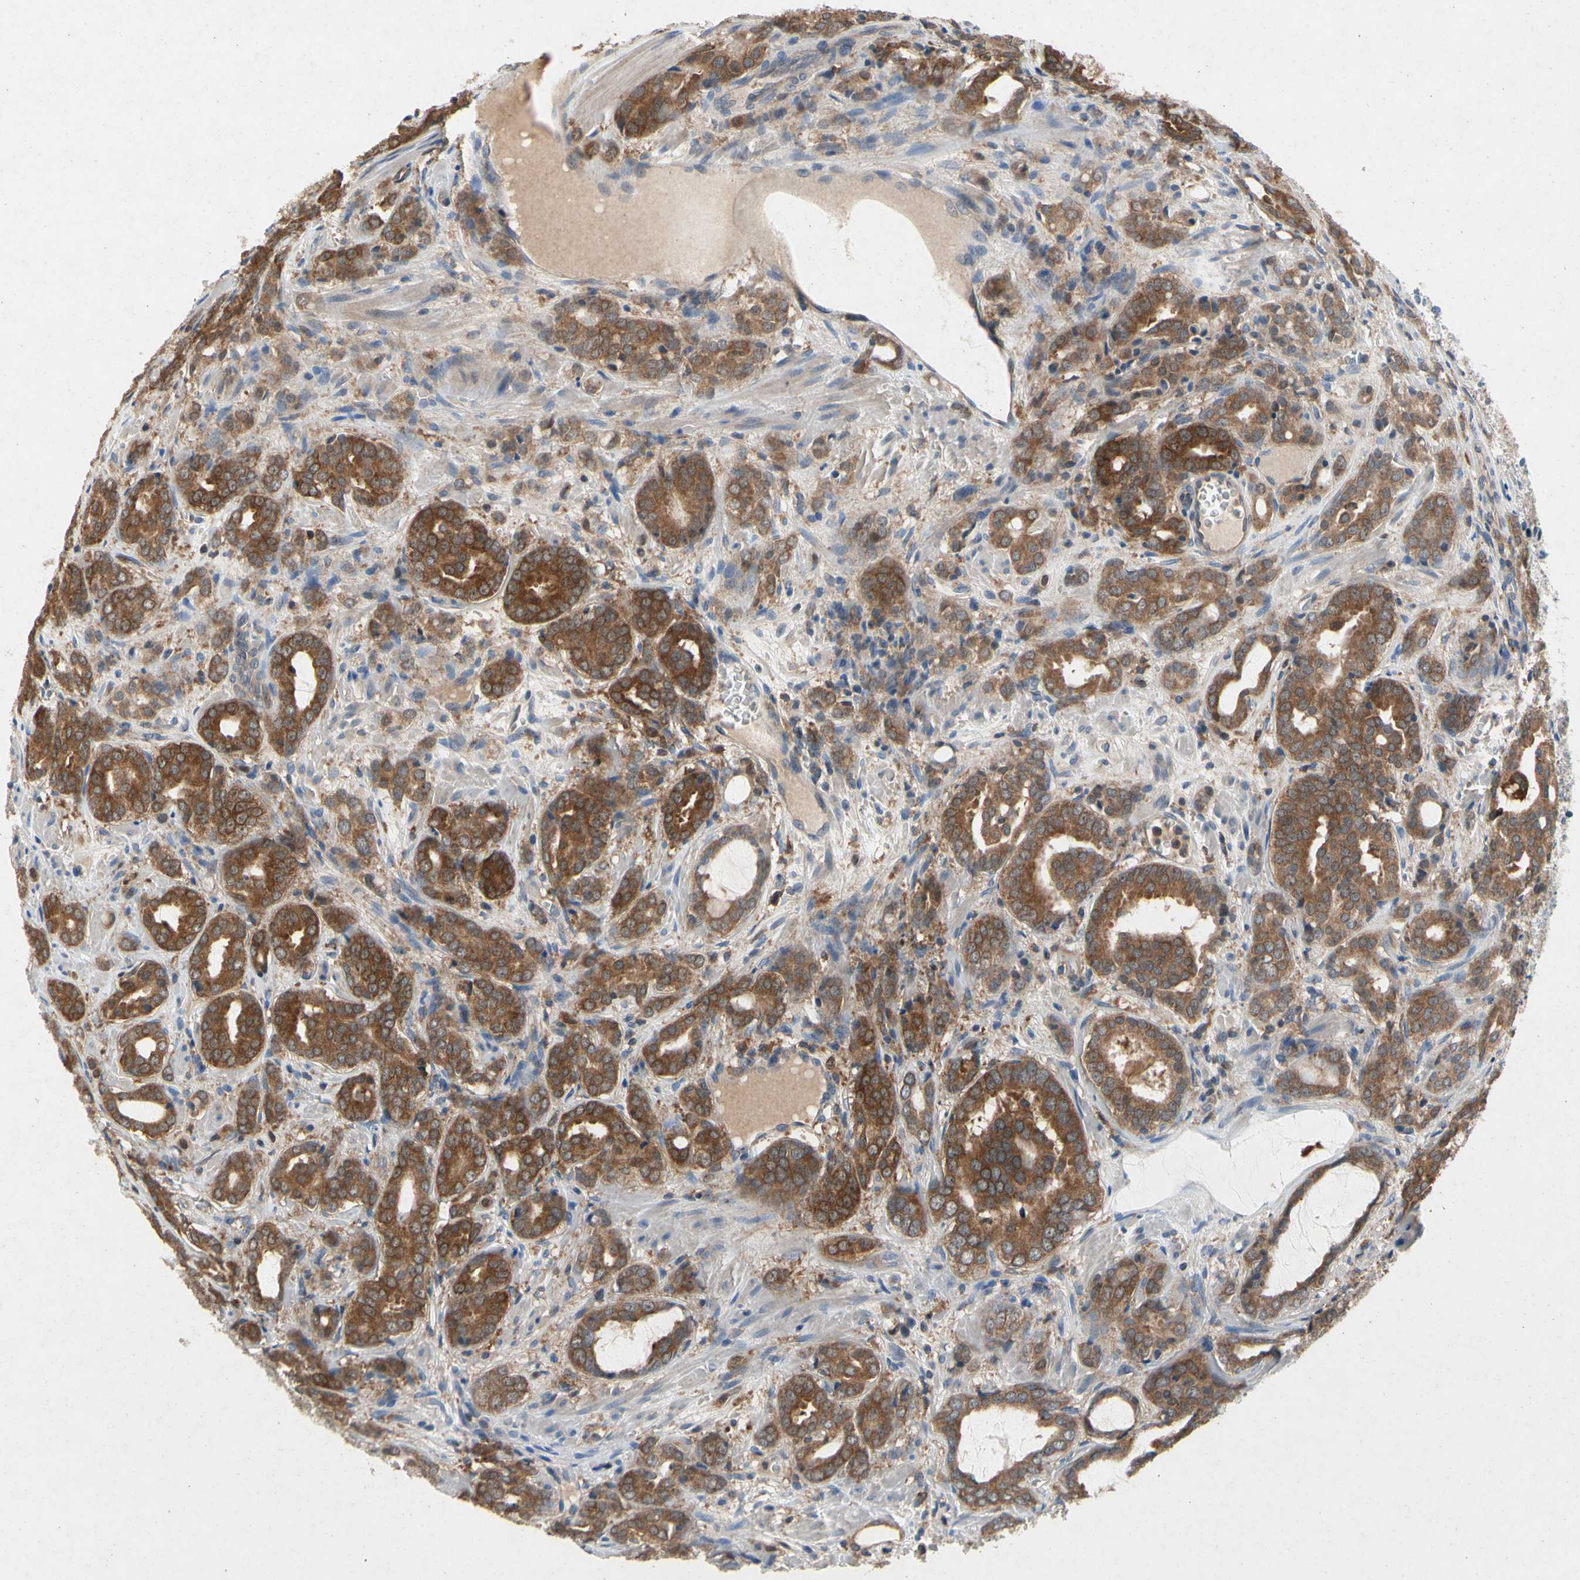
{"staining": {"intensity": "moderate", "quantity": ">75%", "location": "cytoplasmic/membranous"}, "tissue": "prostate cancer", "cell_type": "Tumor cells", "image_type": "cancer", "snomed": [{"axis": "morphology", "description": "Adenocarcinoma, High grade"}, {"axis": "topography", "description": "Prostate"}], "caption": "Immunohistochemistry staining of prostate cancer (high-grade adenocarcinoma), which demonstrates medium levels of moderate cytoplasmic/membranous expression in about >75% of tumor cells indicating moderate cytoplasmic/membranous protein staining. The staining was performed using DAB (3,3'-diaminobenzidine) (brown) for protein detection and nuclei were counterstained in hematoxylin (blue).", "gene": "RPS6KA1", "patient": {"sex": "male", "age": 64}}